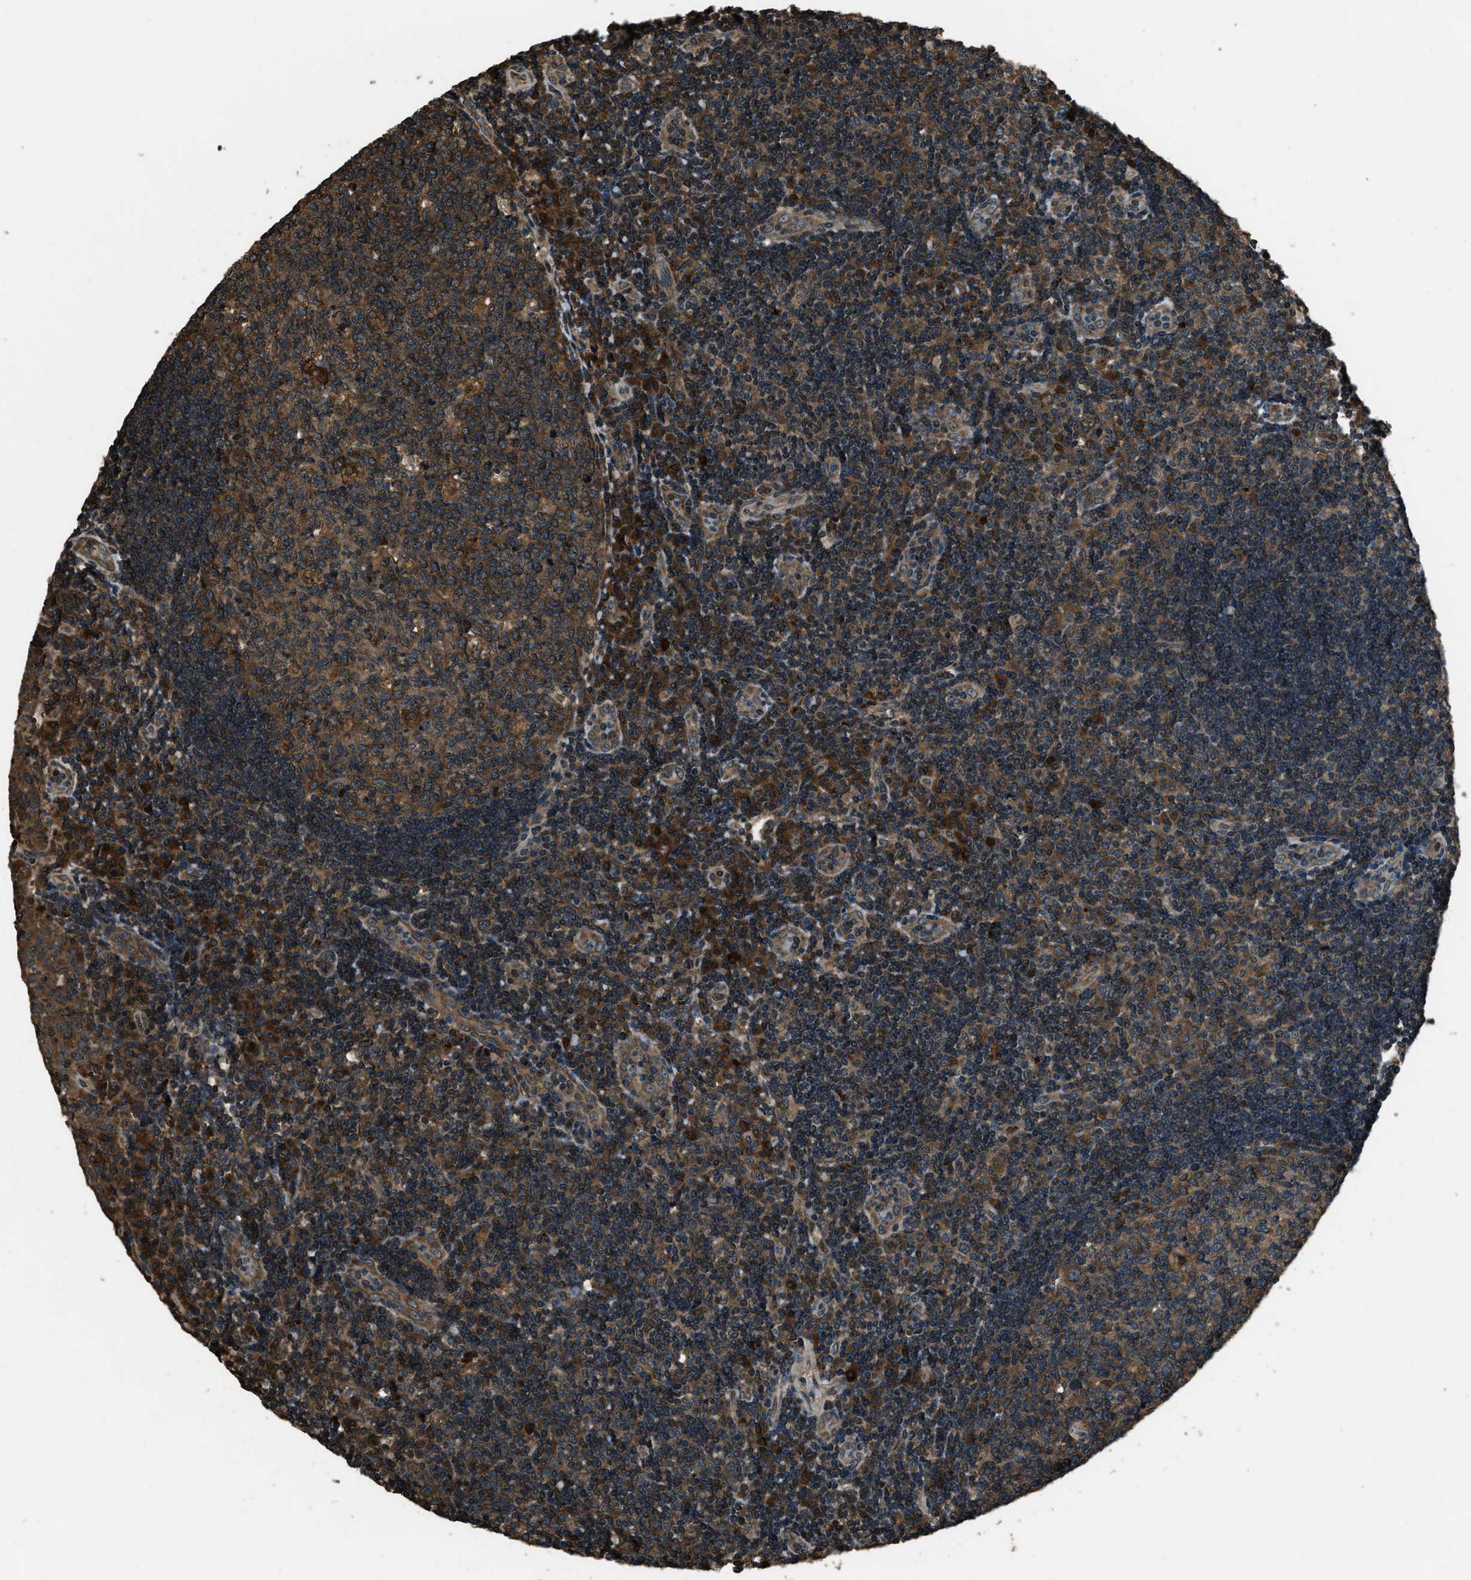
{"staining": {"intensity": "moderate", "quantity": ">75%", "location": "cytoplasmic/membranous"}, "tissue": "tonsil", "cell_type": "Germinal center cells", "image_type": "normal", "snomed": [{"axis": "morphology", "description": "Normal tissue, NOS"}, {"axis": "topography", "description": "Tonsil"}], "caption": "Immunohistochemistry image of benign tonsil: tonsil stained using immunohistochemistry shows medium levels of moderate protein expression localized specifically in the cytoplasmic/membranous of germinal center cells, appearing as a cytoplasmic/membranous brown color.", "gene": "TRIM4", "patient": {"sex": "female", "age": 40}}